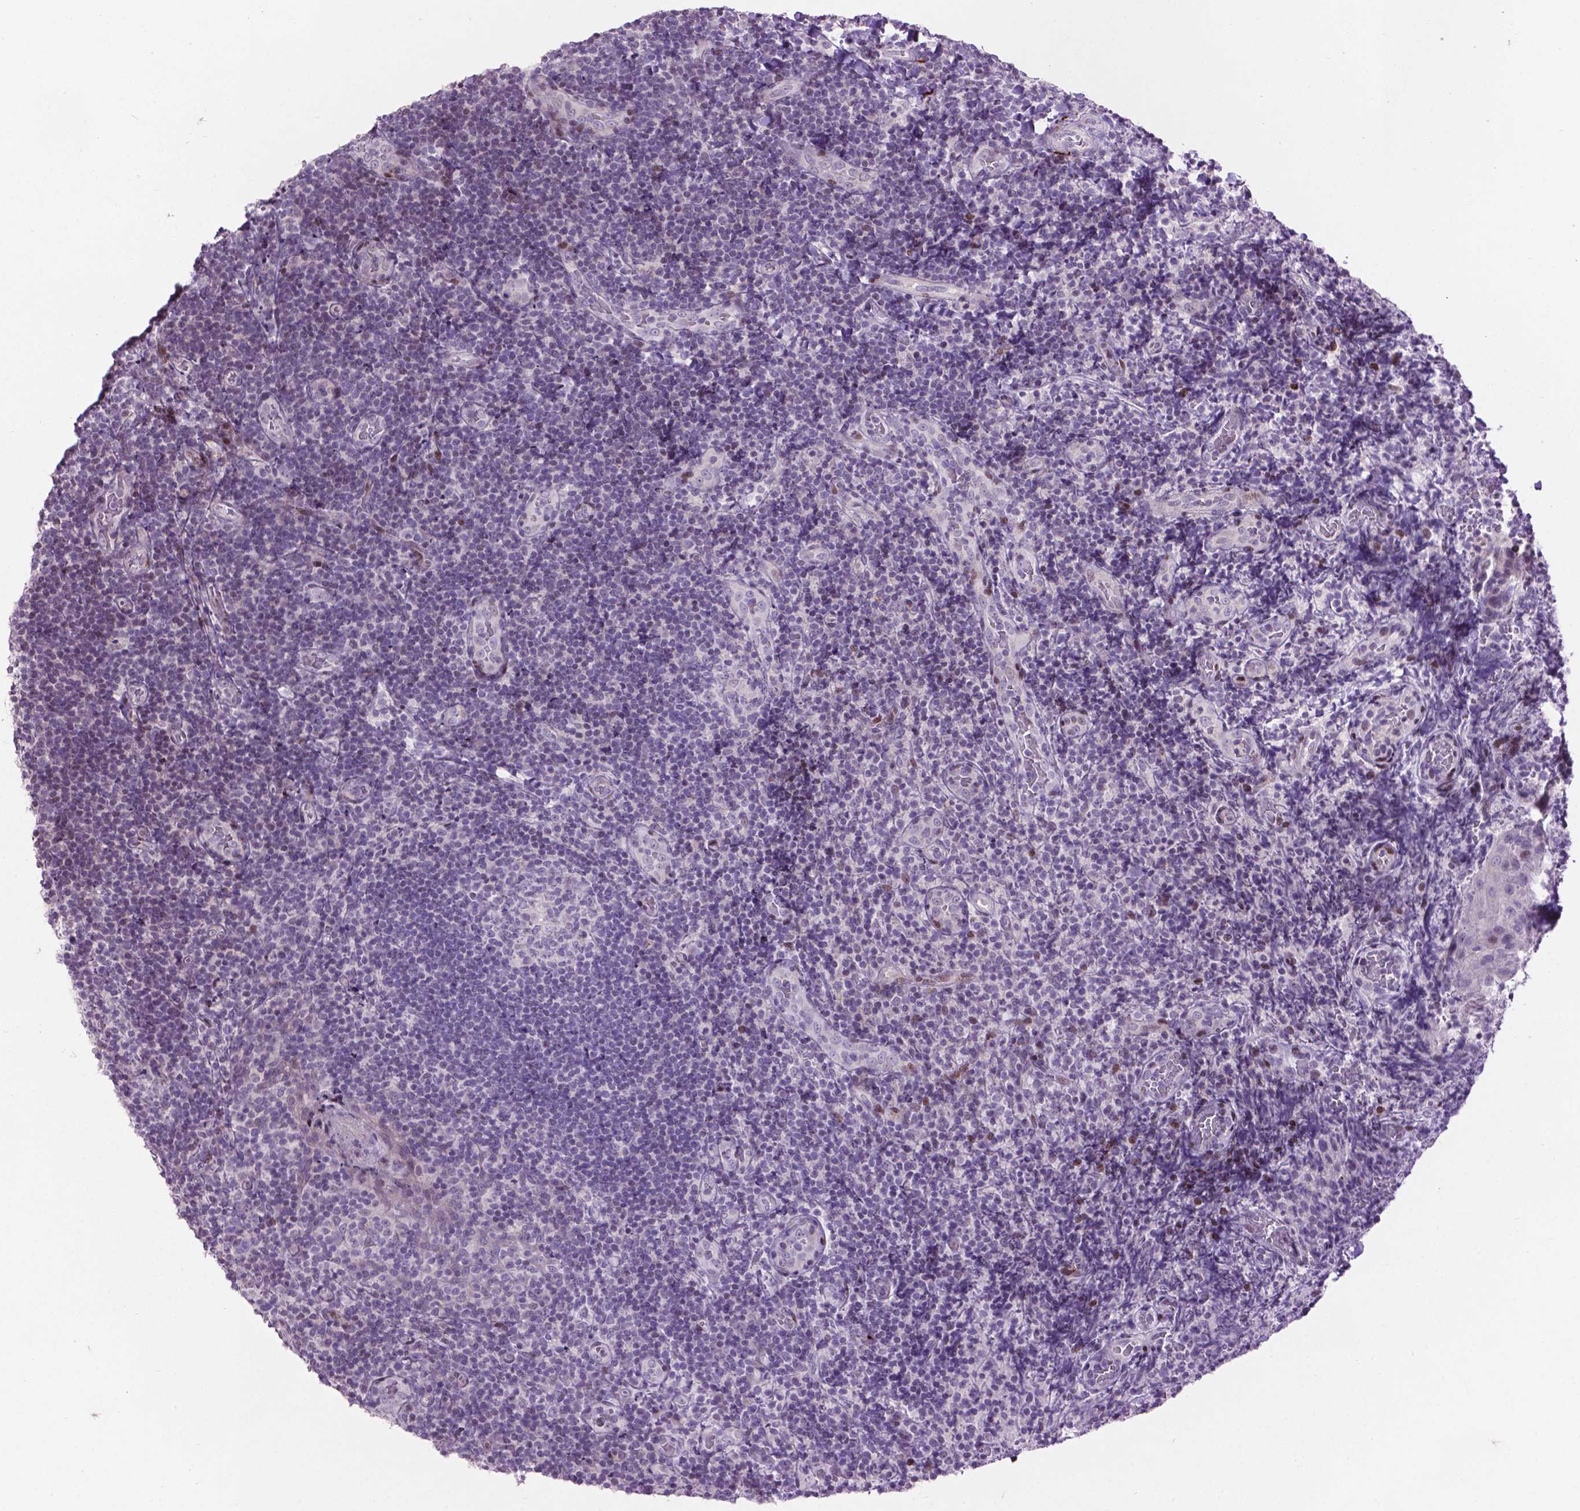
{"staining": {"intensity": "negative", "quantity": "none", "location": "none"}, "tissue": "tonsil", "cell_type": "Germinal center cells", "image_type": "normal", "snomed": [{"axis": "morphology", "description": "Normal tissue, NOS"}, {"axis": "topography", "description": "Tonsil"}], "caption": "There is no significant staining in germinal center cells of tonsil. (DAB immunohistochemistry (IHC), high magnification).", "gene": "TH", "patient": {"sex": "male", "age": 17}}